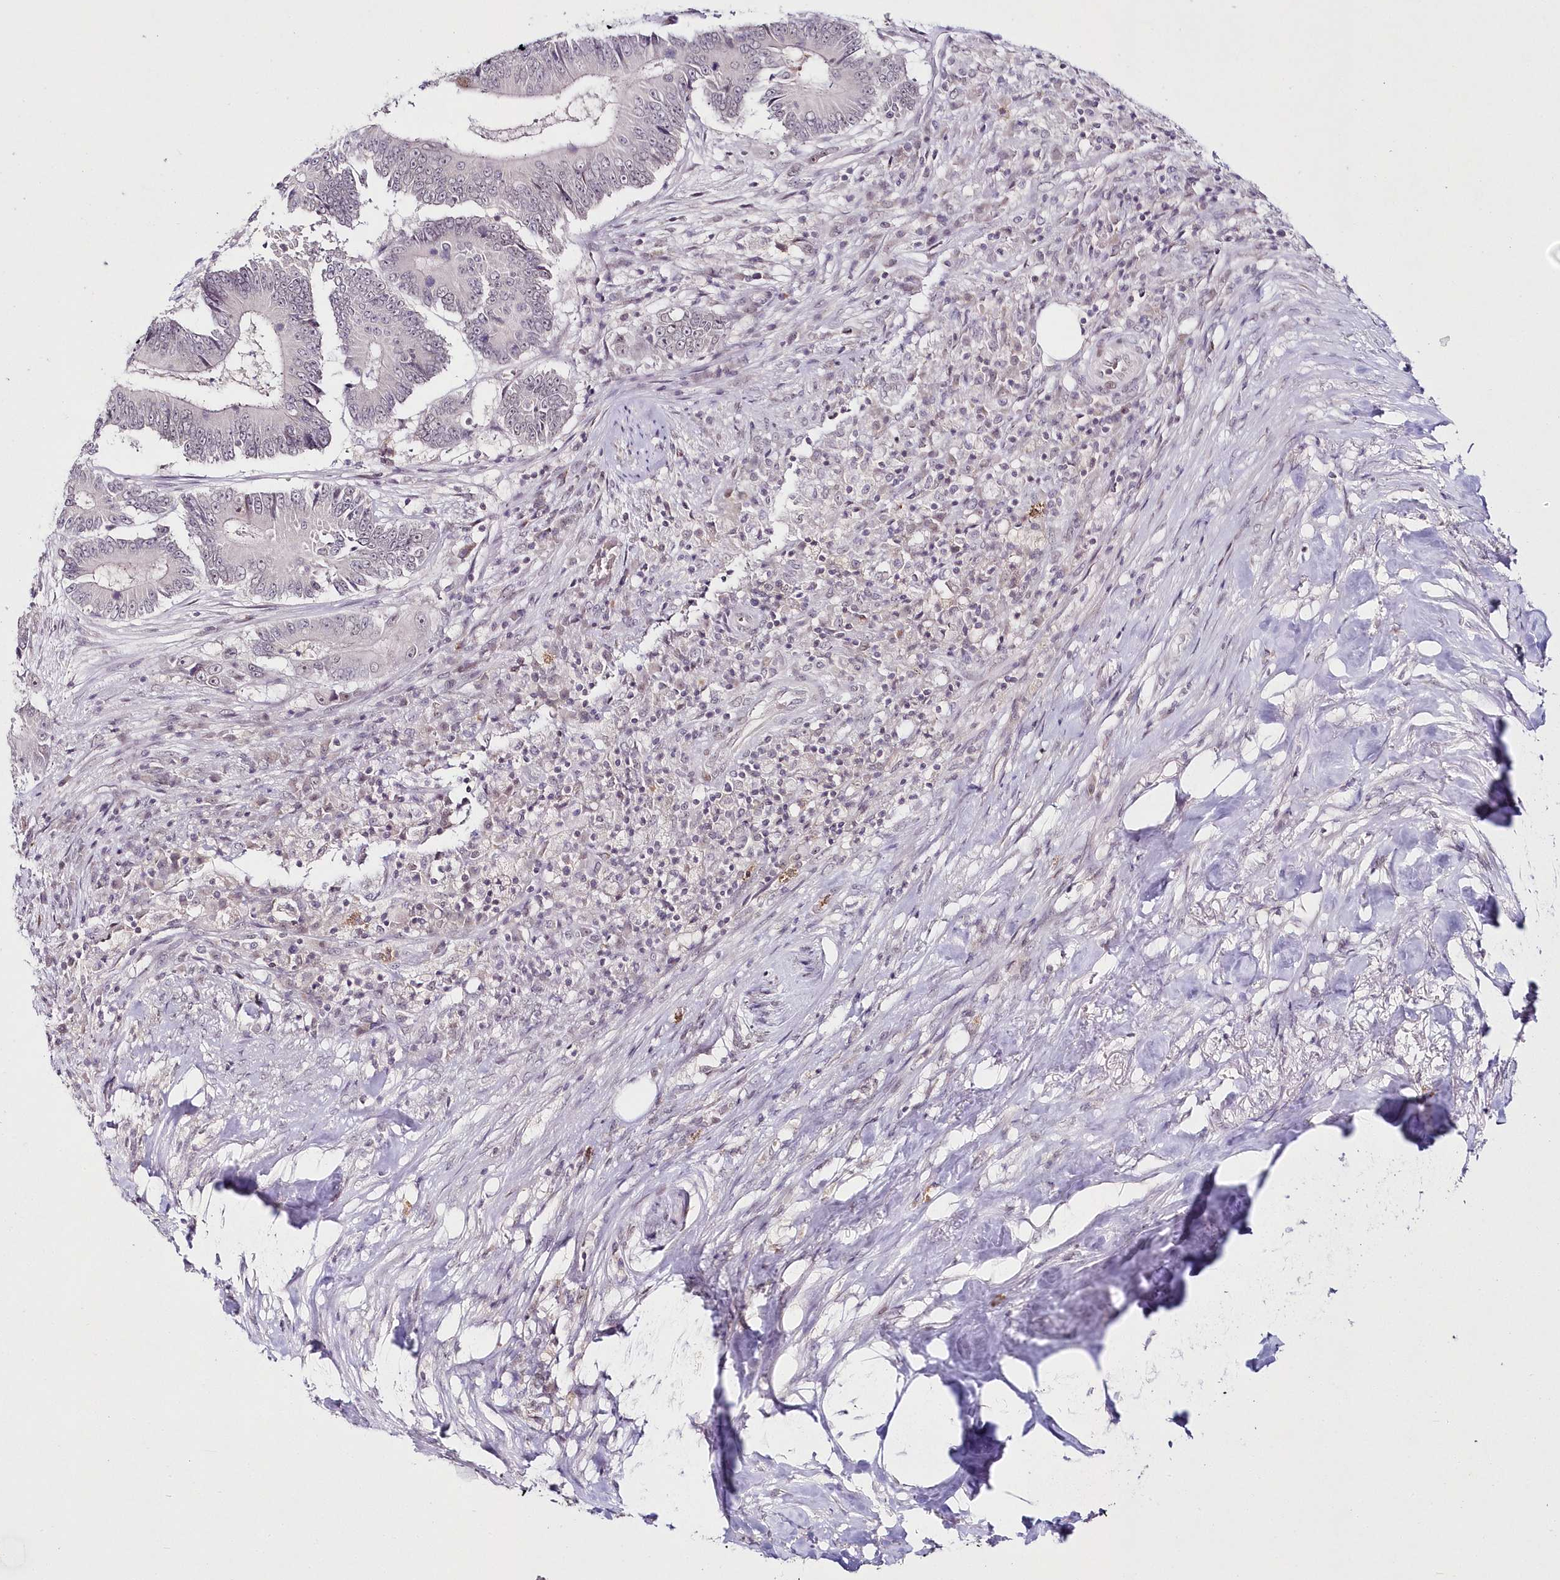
{"staining": {"intensity": "negative", "quantity": "none", "location": "none"}, "tissue": "colorectal cancer", "cell_type": "Tumor cells", "image_type": "cancer", "snomed": [{"axis": "morphology", "description": "Adenocarcinoma, NOS"}, {"axis": "topography", "description": "Colon"}], "caption": "High magnification brightfield microscopy of adenocarcinoma (colorectal) stained with DAB (brown) and counterstained with hematoxylin (blue): tumor cells show no significant expression.", "gene": "HYCC2", "patient": {"sex": "male", "age": 83}}